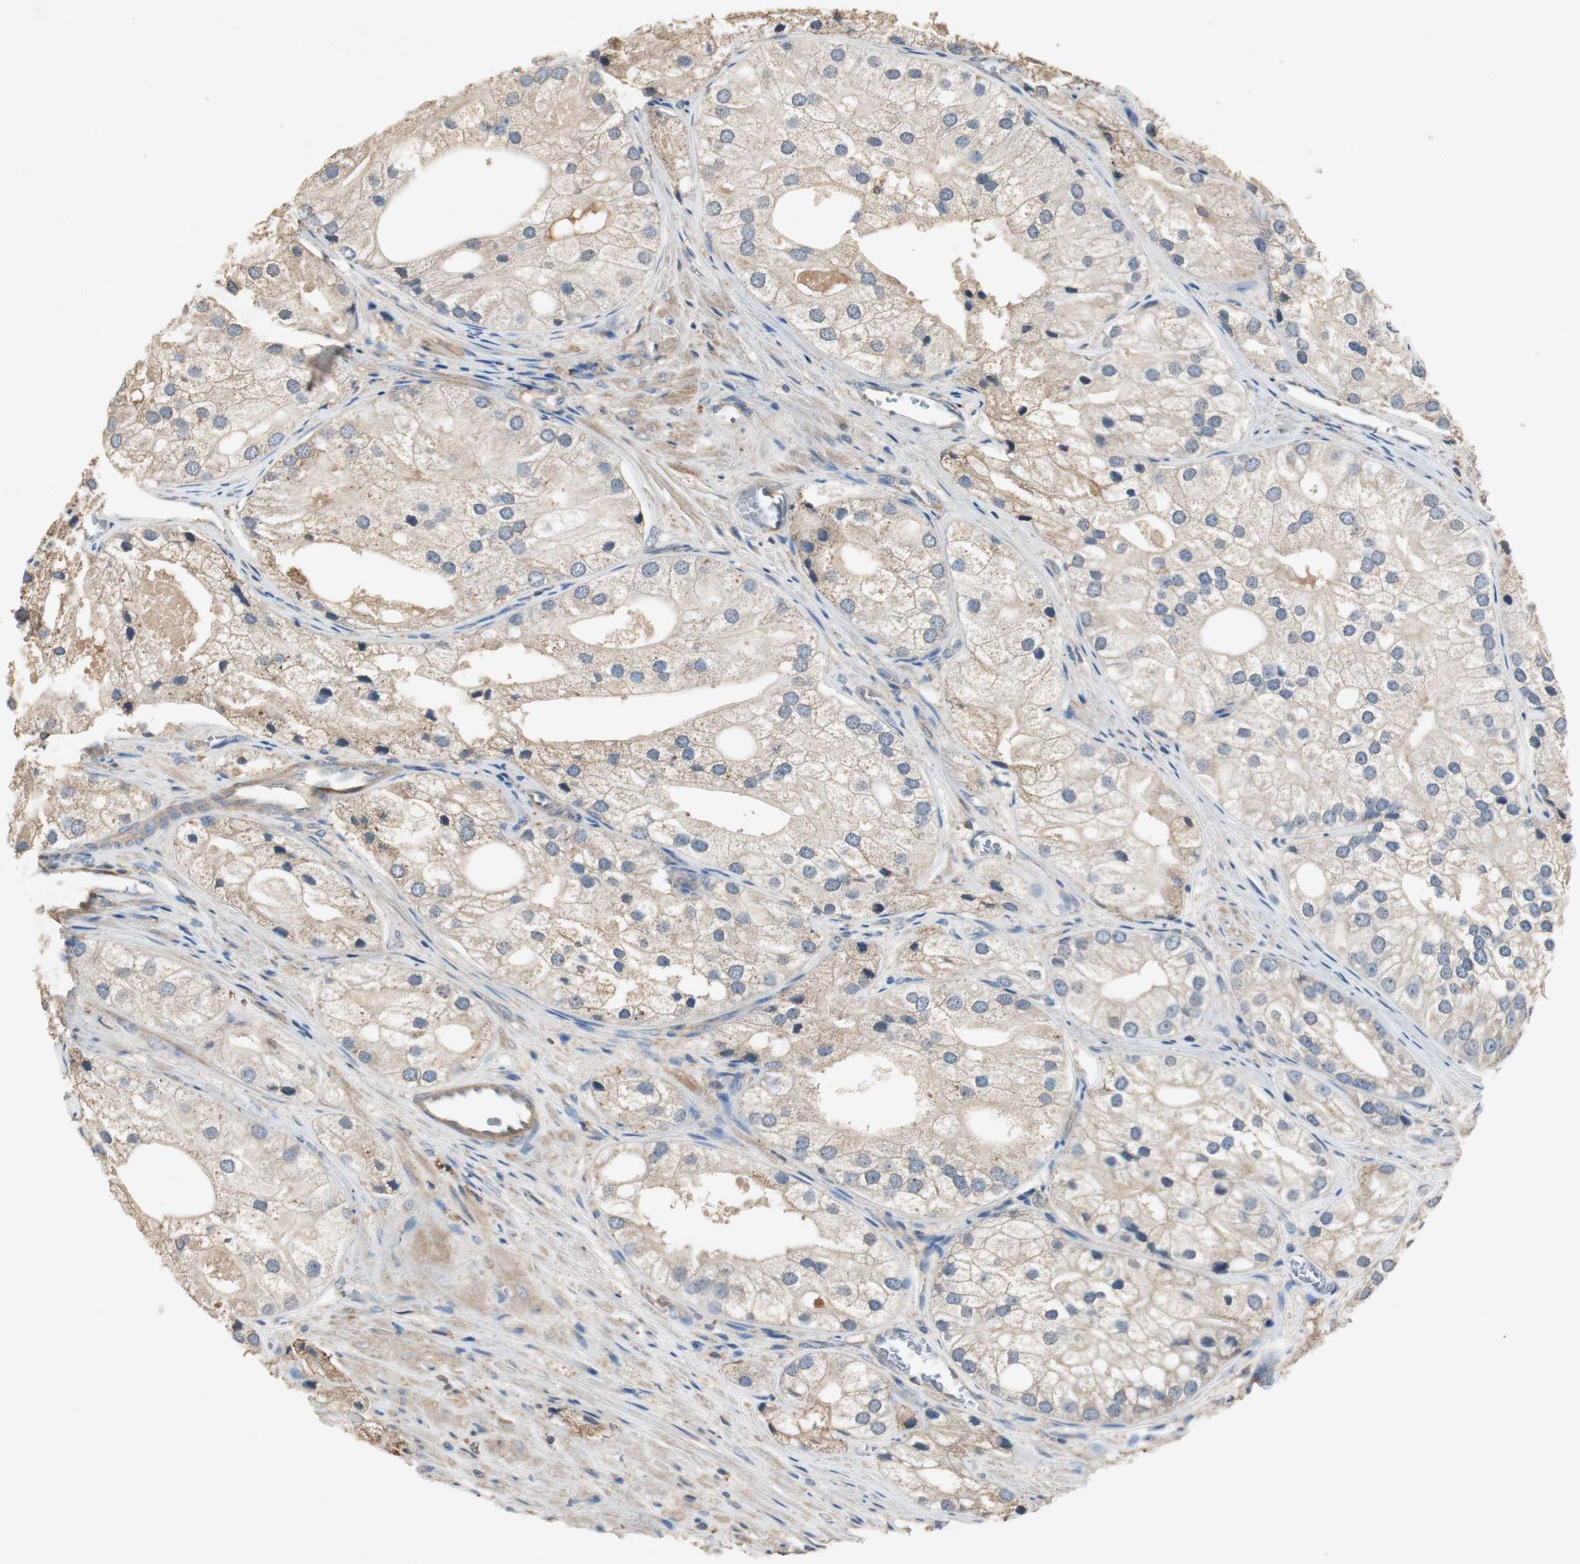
{"staining": {"intensity": "weak", "quantity": "25%-75%", "location": "cytoplasmic/membranous"}, "tissue": "prostate cancer", "cell_type": "Tumor cells", "image_type": "cancer", "snomed": [{"axis": "morphology", "description": "Adenocarcinoma, Low grade"}, {"axis": "topography", "description": "Prostate"}], "caption": "Prostate adenocarcinoma (low-grade) stained with a brown dye demonstrates weak cytoplasmic/membranous positive expression in about 25%-75% of tumor cells.", "gene": "TNFRSF14", "patient": {"sex": "male", "age": 69}}